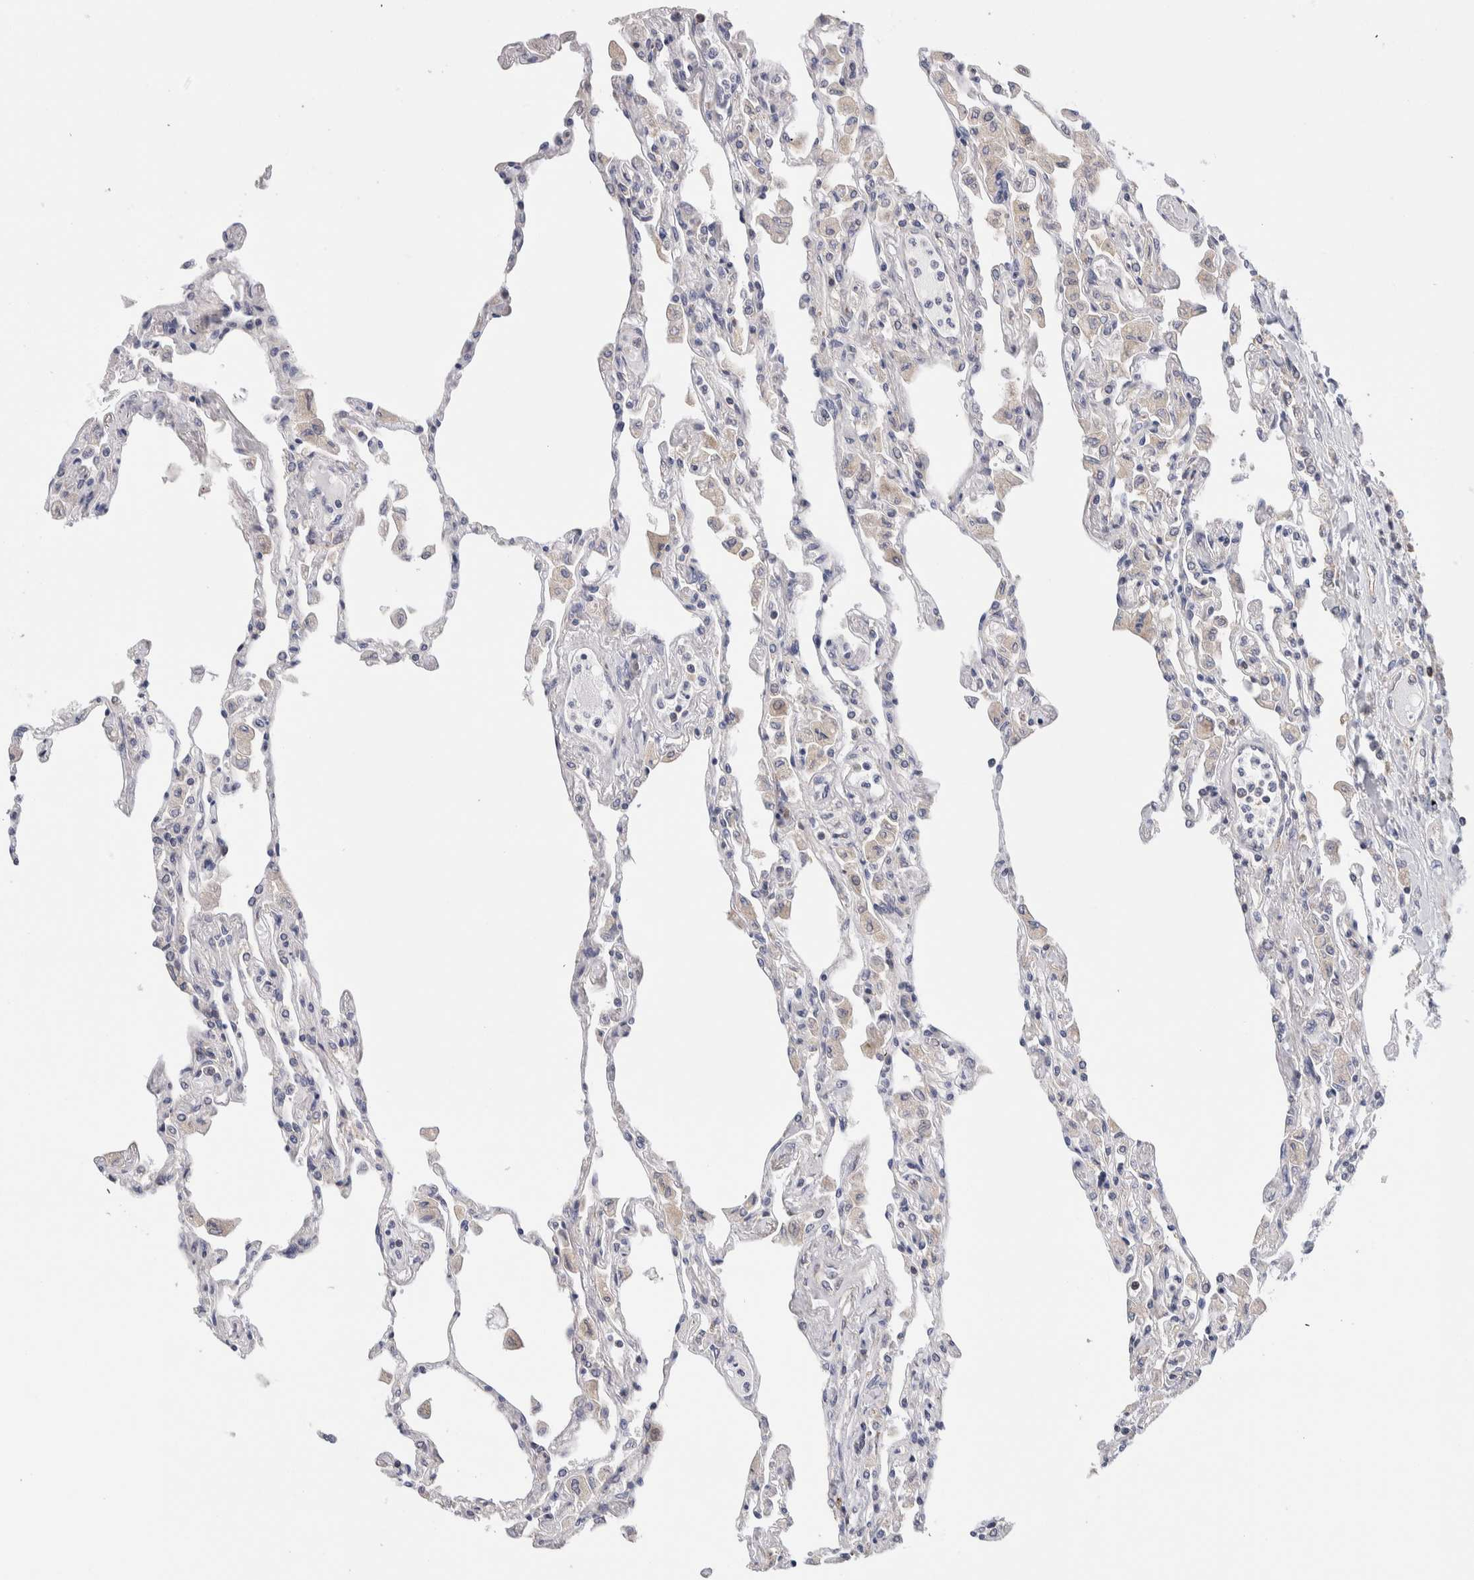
{"staining": {"intensity": "weak", "quantity": "25%-75%", "location": "cytoplasmic/membranous"}, "tissue": "lung", "cell_type": "Alveolar cells", "image_type": "normal", "snomed": [{"axis": "morphology", "description": "Normal tissue, NOS"}, {"axis": "topography", "description": "Bronchus"}, {"axis": "topography", "description": "Lung"}], "caption": "Protein expression by immunohistochemistry (IHC) reveals weak cytoplasmic/membranous staining in about 25%-75% of alveolar cells in benign lung.", "gene": "RACK1", "patient": {"sex": "female", "age": 49}}